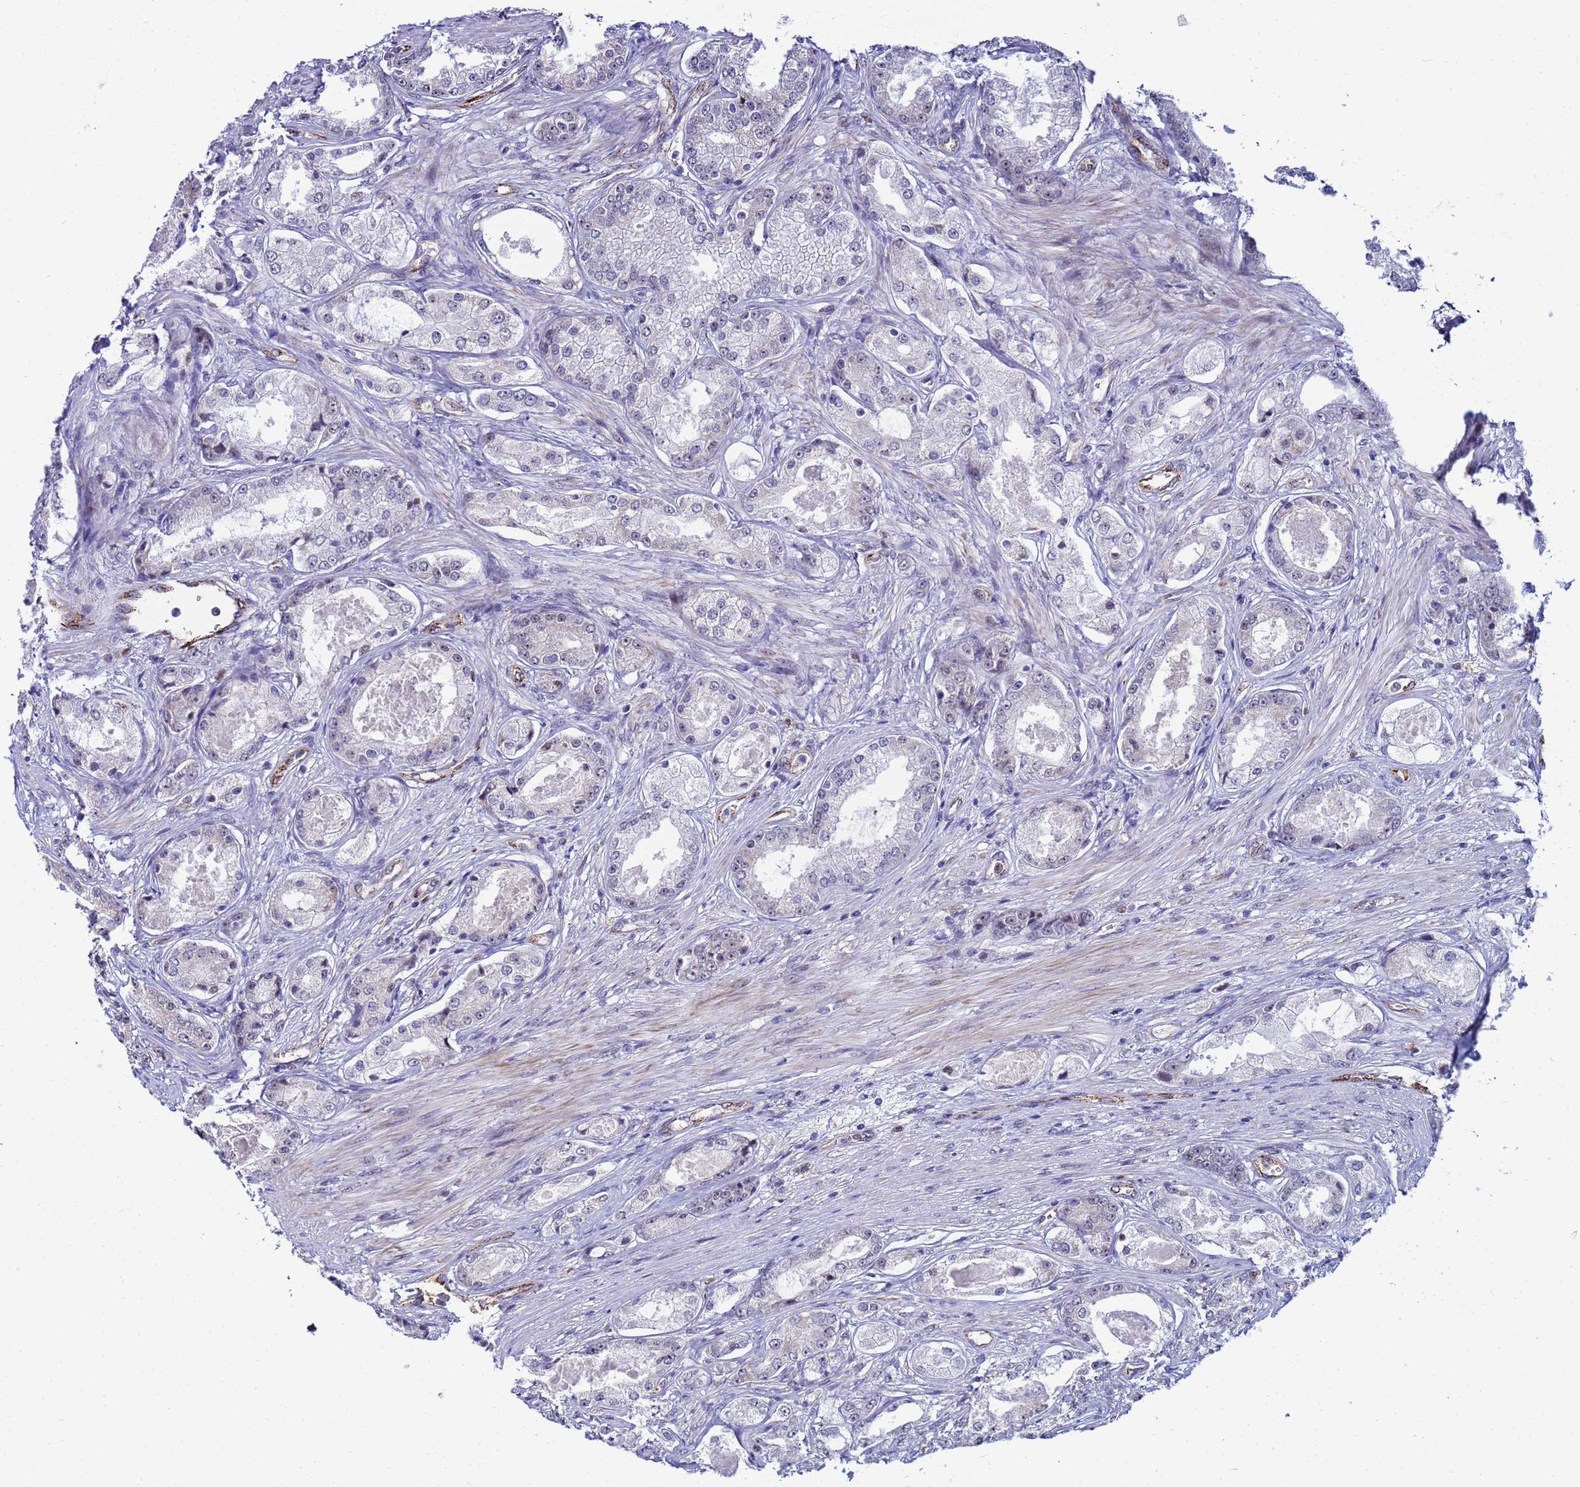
{"staining": {"intensity": "negative", "quantity": "none", "location": "none"}, "tissue": "prostate cancer", "cell_type": "Tumor cells", "image_type": "cancer", "snomed": [{"axis": "morphology", "description": "Adenocarcinoma, Low grade"}, {"axis": "topography", "description": "Prostate"}], "caption": "Prostate low-grade adenocarcinoma stained for a protein using immunohistochemistry (IHC) shows no expression tumor cells.", "gene": "SLC25A37", "patient": {"sex": "male", "age": 68}}